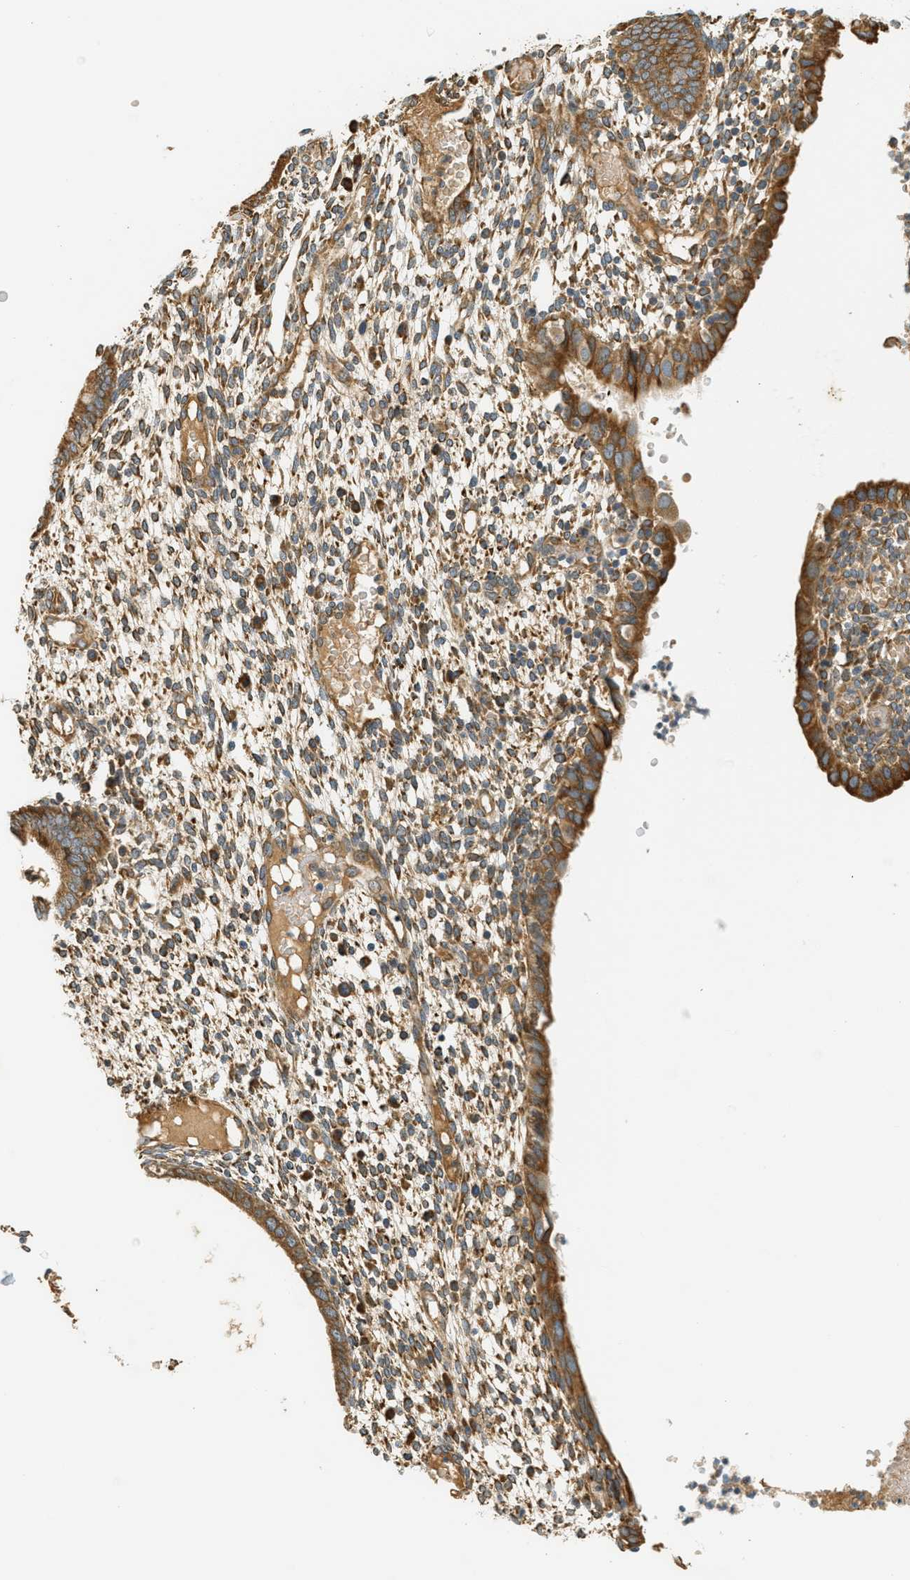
{"staining": {"intensity": "moderate", "quantity": "25%-75%", "location": "cytoplasmic/membranous"}, "tissue": "endometrium", "cell_type": "Cells in endometrial stroma", "image_type": "normal", "snomed": [{"axis": "morphology", "description": "Normal tissue, NOS"}, {"axis": "topography", "description": "Endometrium"}], "caption": "The micrograph exhibits a brown stain indicating the presence of a protein in the cytoplasmic/membranous of cells in endometrial stroma in endometrium.", "gene": "PDK1", "patient": {"sex": "female", "age": 35}}